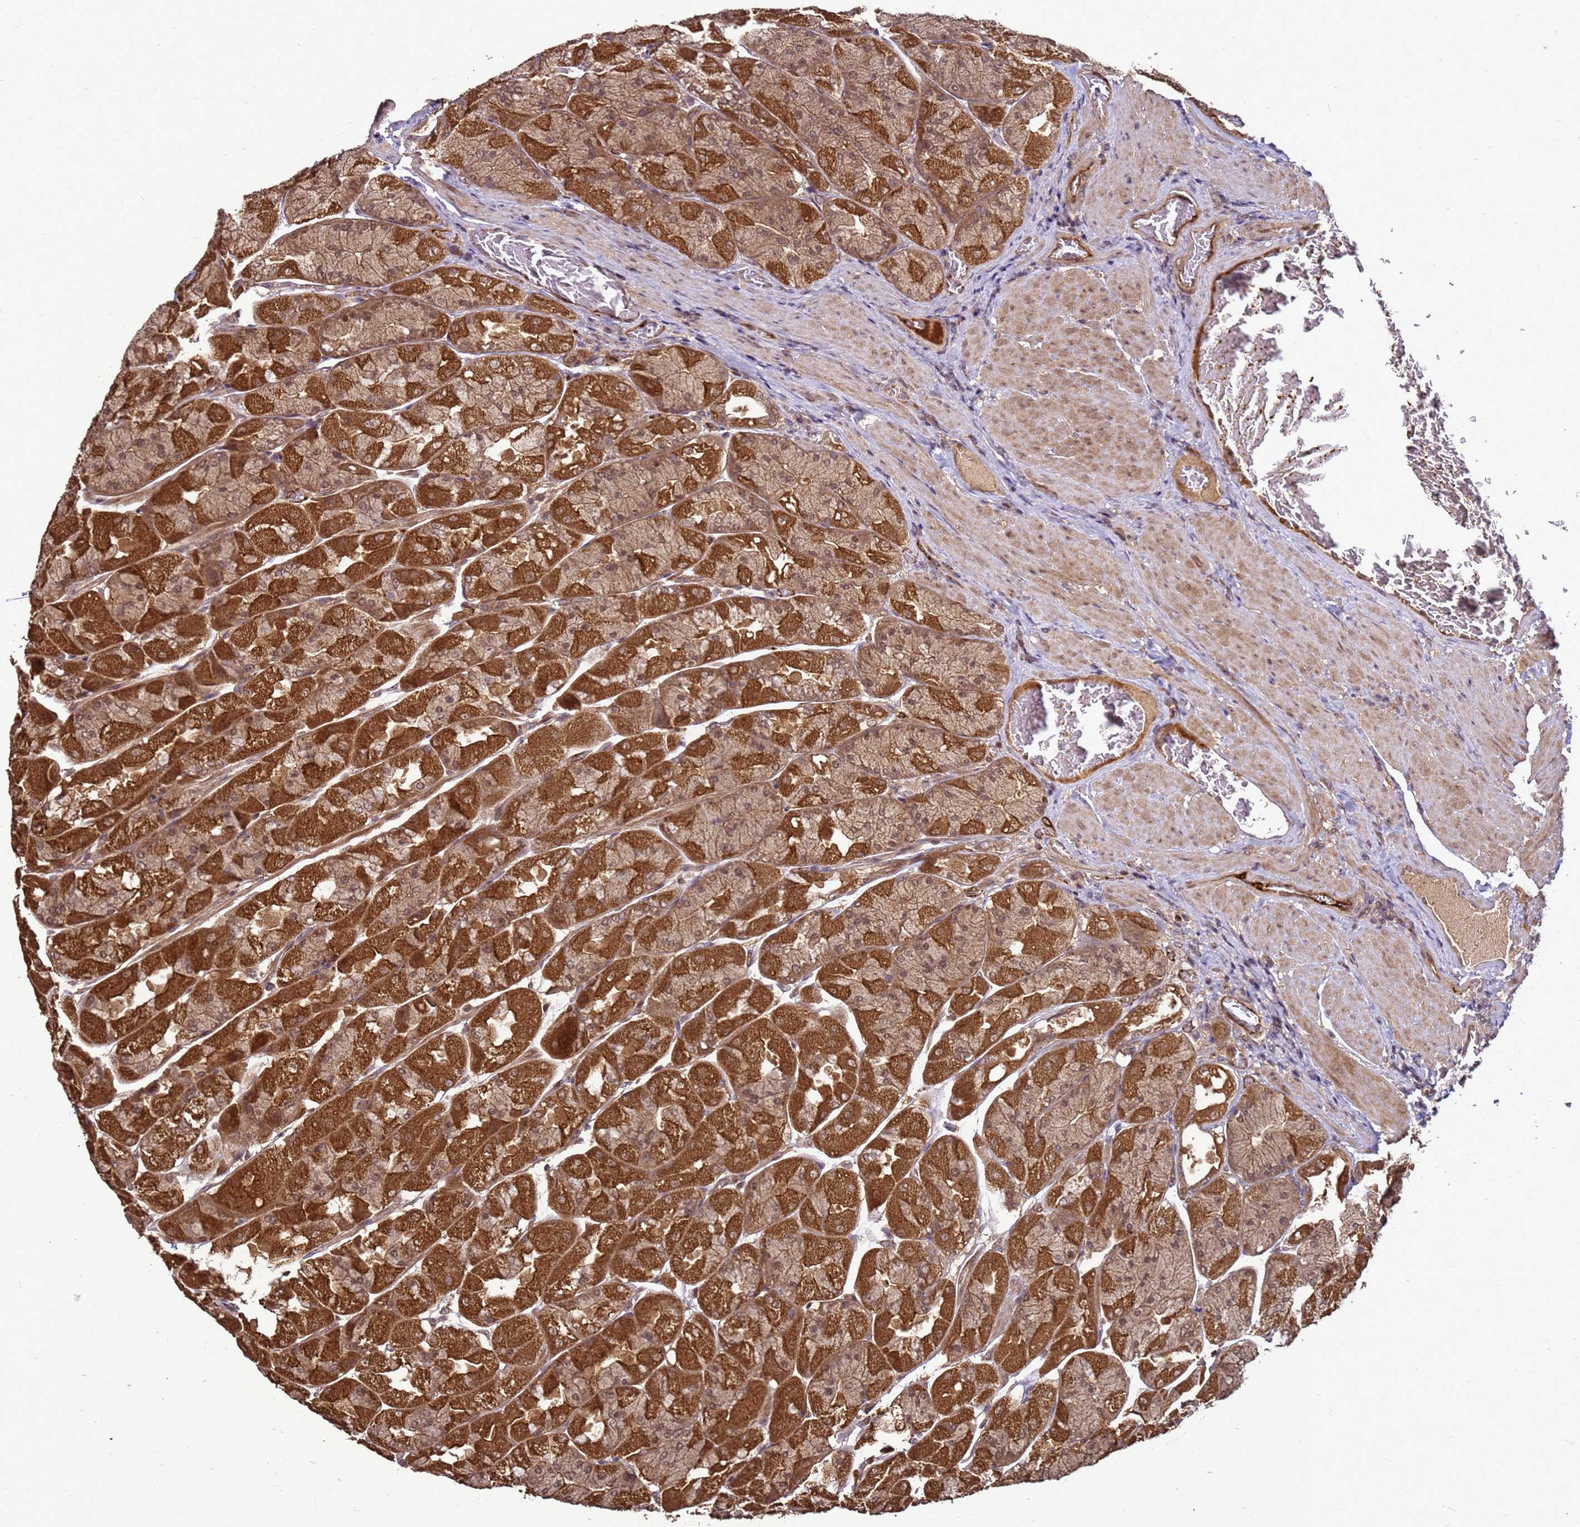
{"staining": {"intensity": "strong", "quantity": ">75%", "location": "cytoplasmic/membranous,nuclear"}, "tissue": "stomach", "cell_type": "Glandular cells", "image_type": "normal", "snomed": [{"axis": "morphology", "description": "Normal tissue, NOS"}, {"axis": "topography", "description": "Stomach"}], "caption": "Glandular cells demonstrate high levels of strong cytoplasmic/membranous,nuclear positivity in approximately >75% of cells in normal human stomach.", "gene": "CRBN", "patient": {"sex": "female", "age": 61}}